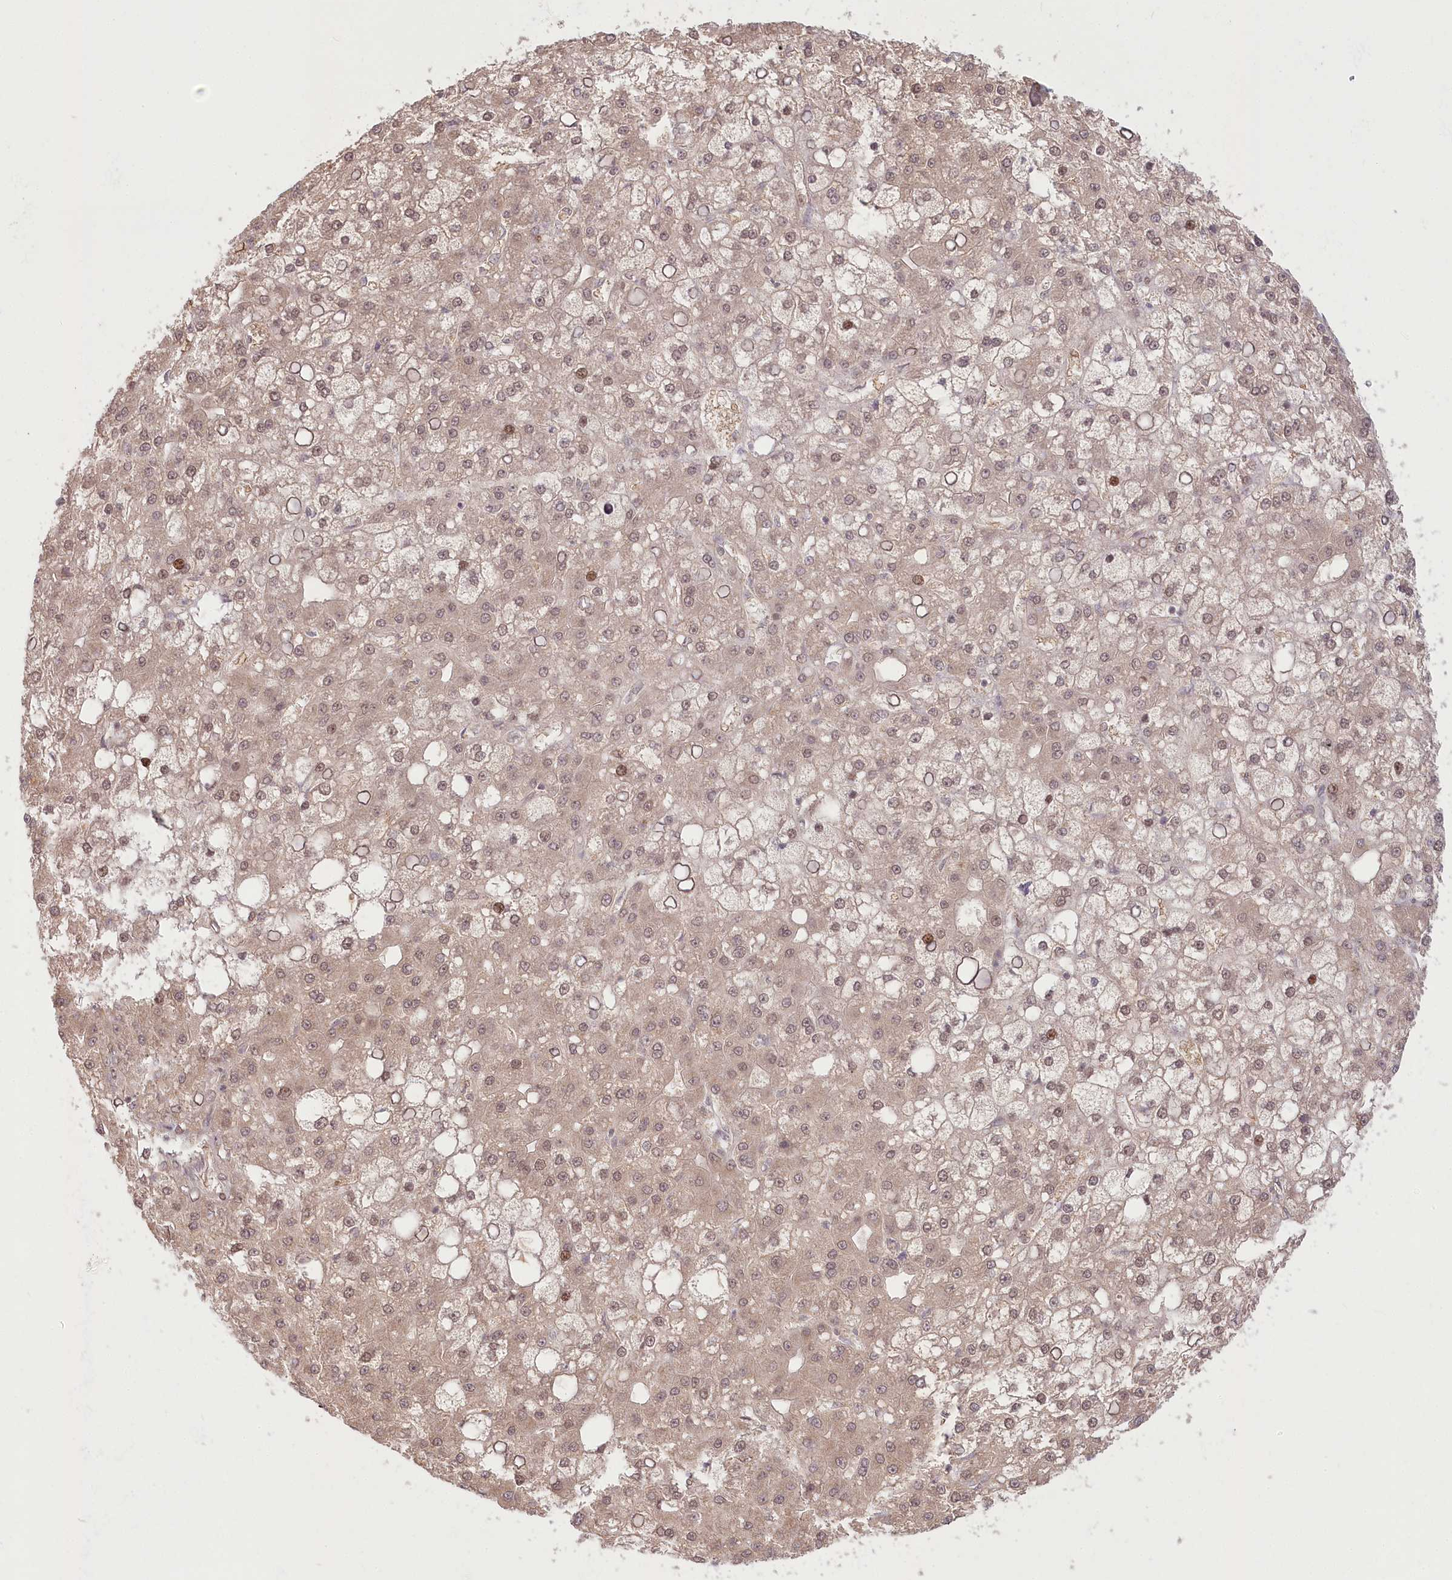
{"staining": {"intensity": "moderate", "quantity": ">75%", "location": "cytoplasmic/membranous,nuclear"}, "tissue": "liver cancer", "cell_type": "Tumor cells", "image_type": "cancer", "snomed": [{"axis": "morphology", "description": "Carcinoma, Hepatocellular, NOS"}, {"axis": "topography", "description": "Liver"}], "caption": "A brown stain highlights moderate cytoplasmic/membranous and nuclear expression of a protein in human liver hepatocellular carcinoma tumor cells. (DAB = brown stain, brightfield microscopy at high magnification).", "gene": "PYURF", "patient": {"sex": "male", "age": 67}}